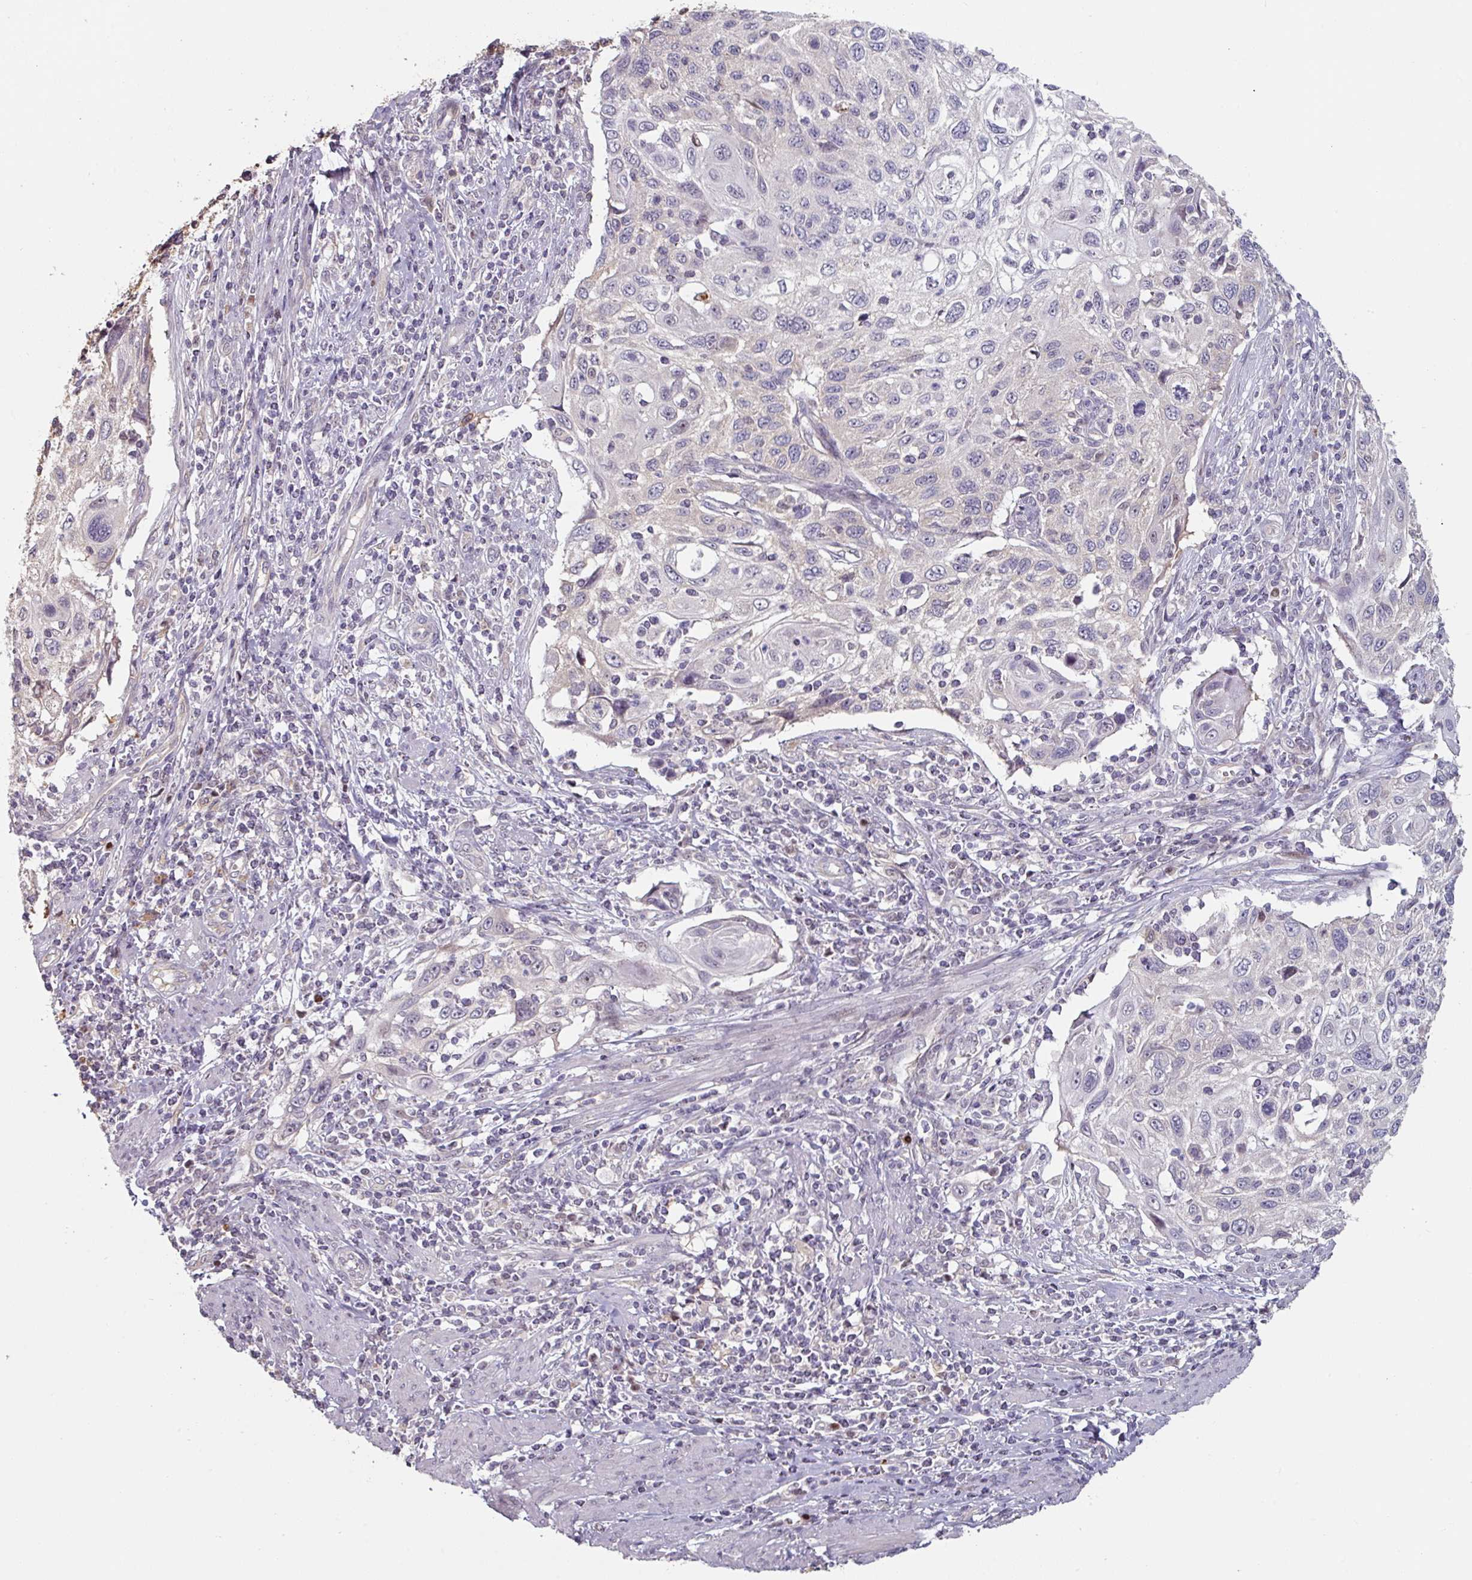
{"staining": {"intensity": "negative", "quantity": "none", "location": "none"}, "tissue": "cervical cancer", "cell_type": "Tumor cells", "image_type": "cancer", "snomed": [{"axis": "morphology", "description": "Squamous cell carcinoma, NOS"}, {"axis": "topography", "description": "Cervix"}], "caption": "Micrograph shows no protein staining in tumor cells of squamous cell carcinoma (cervical) tissue.", "gene": "ZBTB6", "patient": {"sex": "female", "age": 70}}